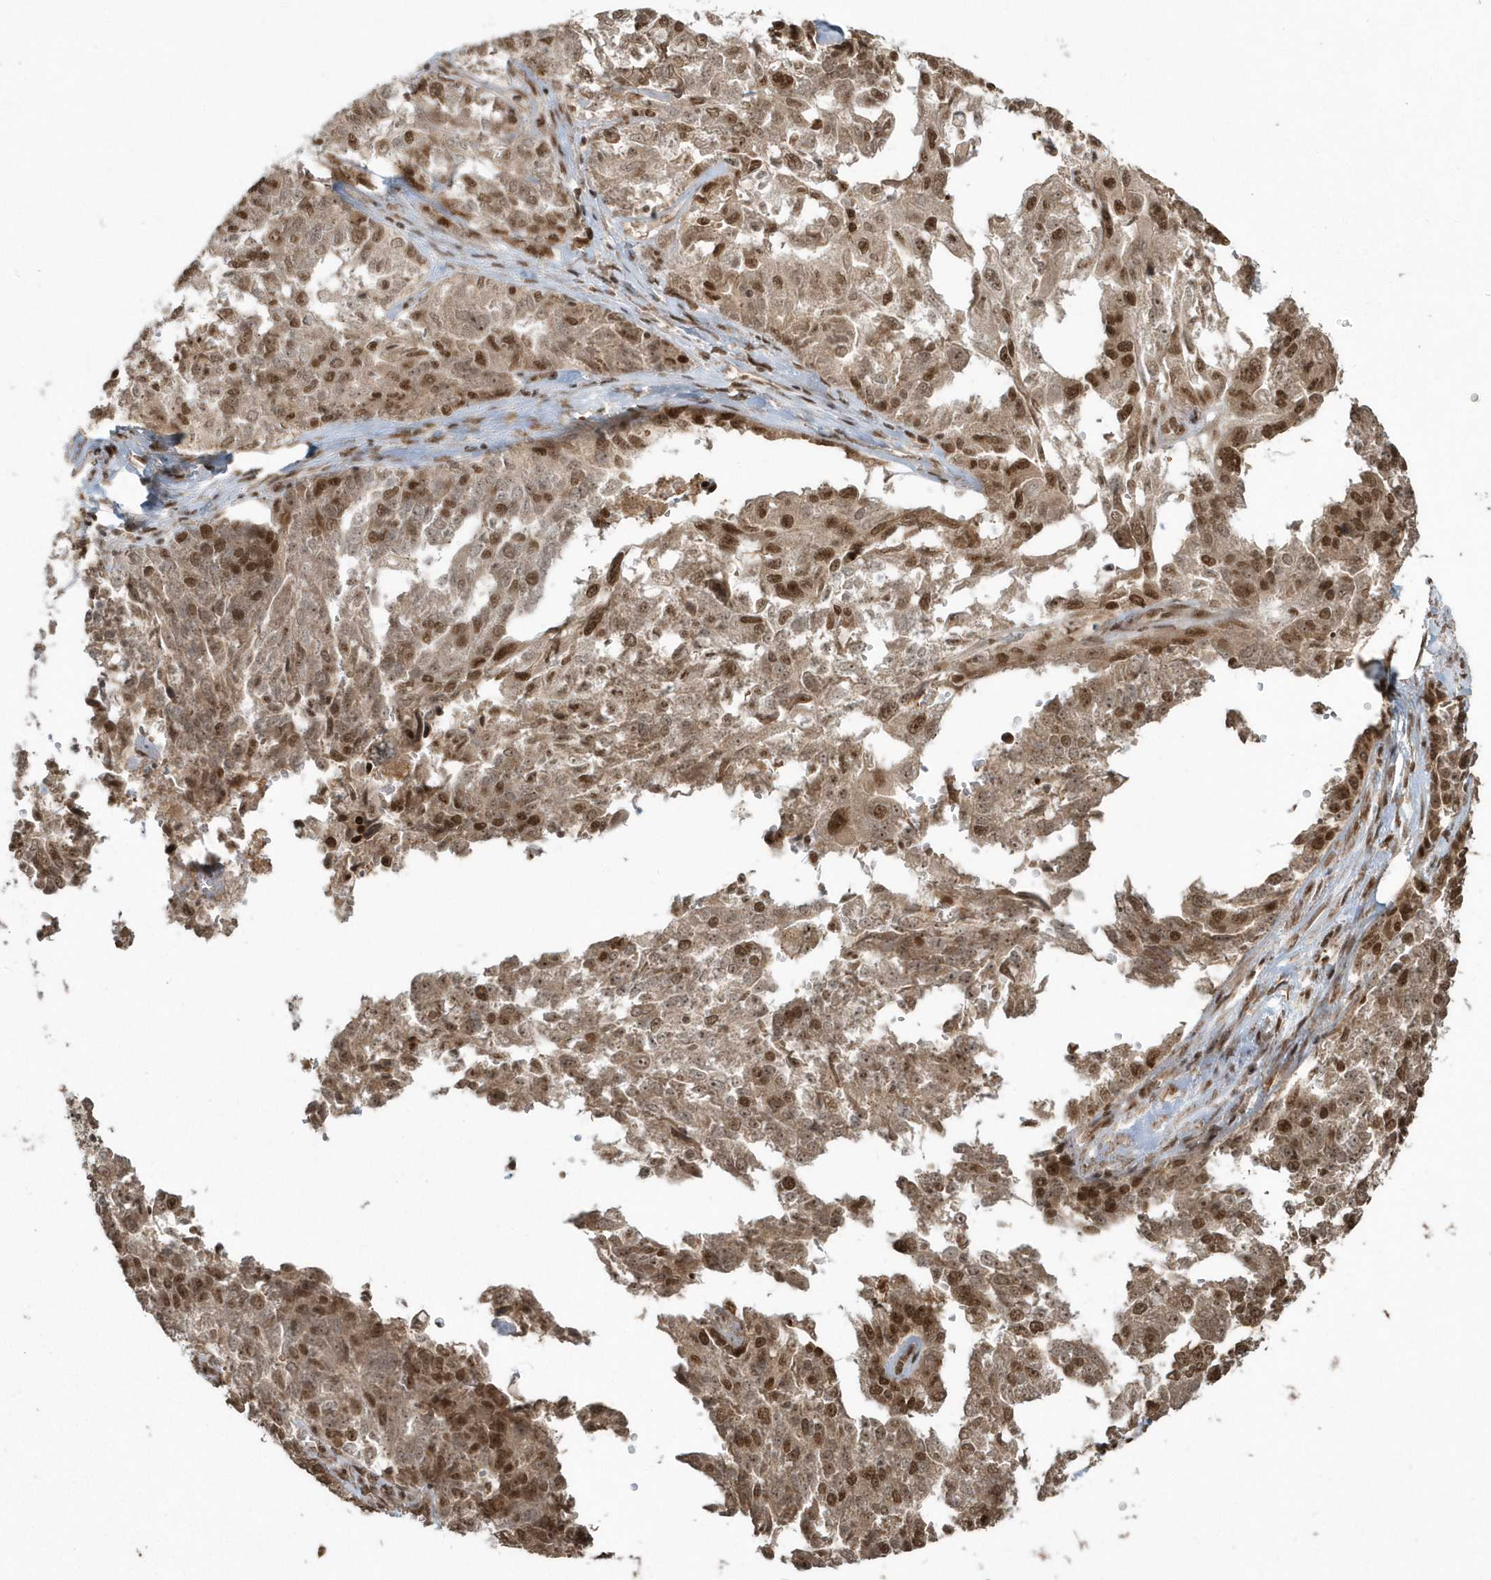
{"staining": {"intensity": "moderate", "quantity": ">75%", "location": "cytoplasmic/membranous,nuclear"}, "tissue": "ovarian cancer", "cell_type": "Tumor cells", "image_type": "cancer", "snomed": [{"axis": "morphology", "description": "Cystadenocarcinoma, serous, NOS"}, {"axis": "topography", "description": "Ovary"}], "caption": "A brown stain shows moderate cytoplasmic/membranous and nuclear staining of a protein in human ovarian cancer tumor cells.", "gene": "EPB41L4A", "patient": {"sex": "female", "age": 44}}